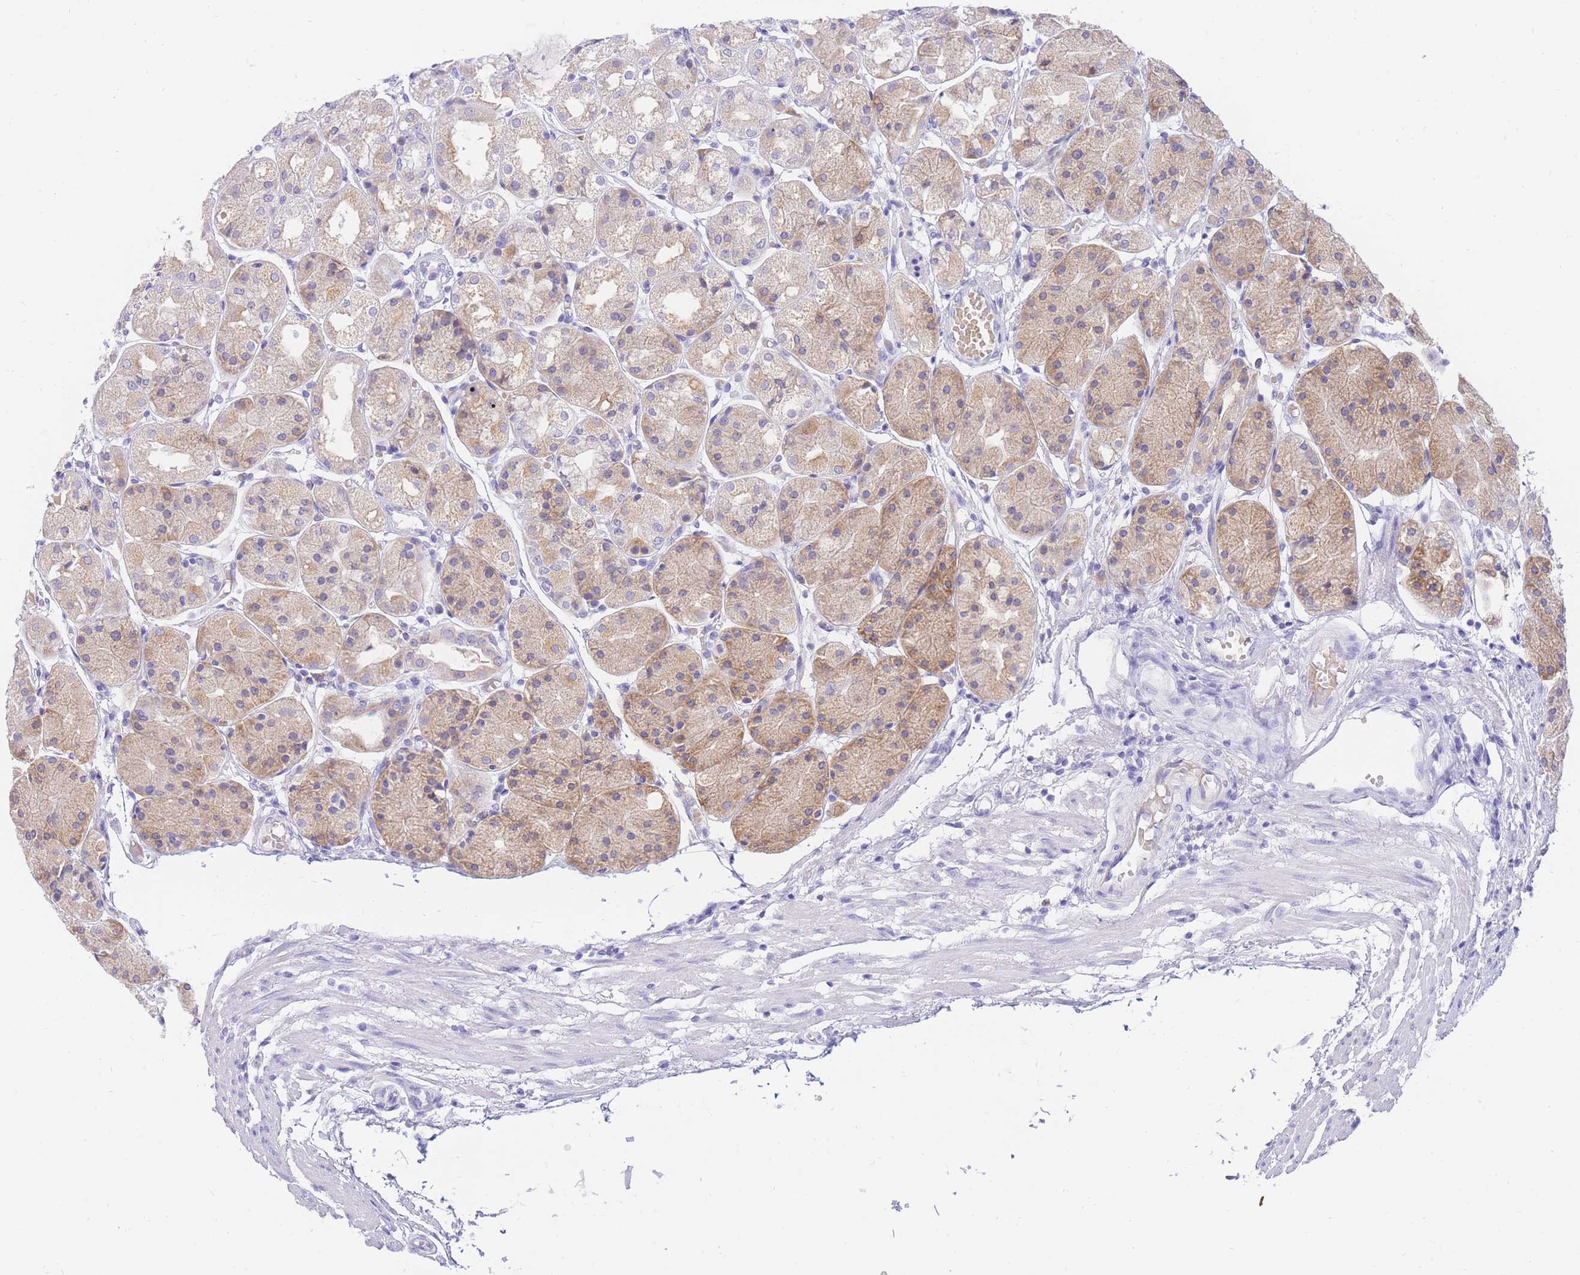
{"staining": {"intensity": "moderate", "quantity": "<25%", "location": "cytoplasmic/membranous"}, "tissue": "stomach", "cell_type": "Glandular cells", "image_type": "normal", "snomed": [{"axis": "morphology", "description": "Normal tissue, NOS"}, {"axis": "topography", "description": "Stomach, upper"}], "caption": "This is an image of immunohistochemistry staining of normal stomach, which shows moderate expression in the cytoplasmic/membranous of glandular cells.", "gene": "SSUH2", "patient": {"sex": "male", "age": 72}}